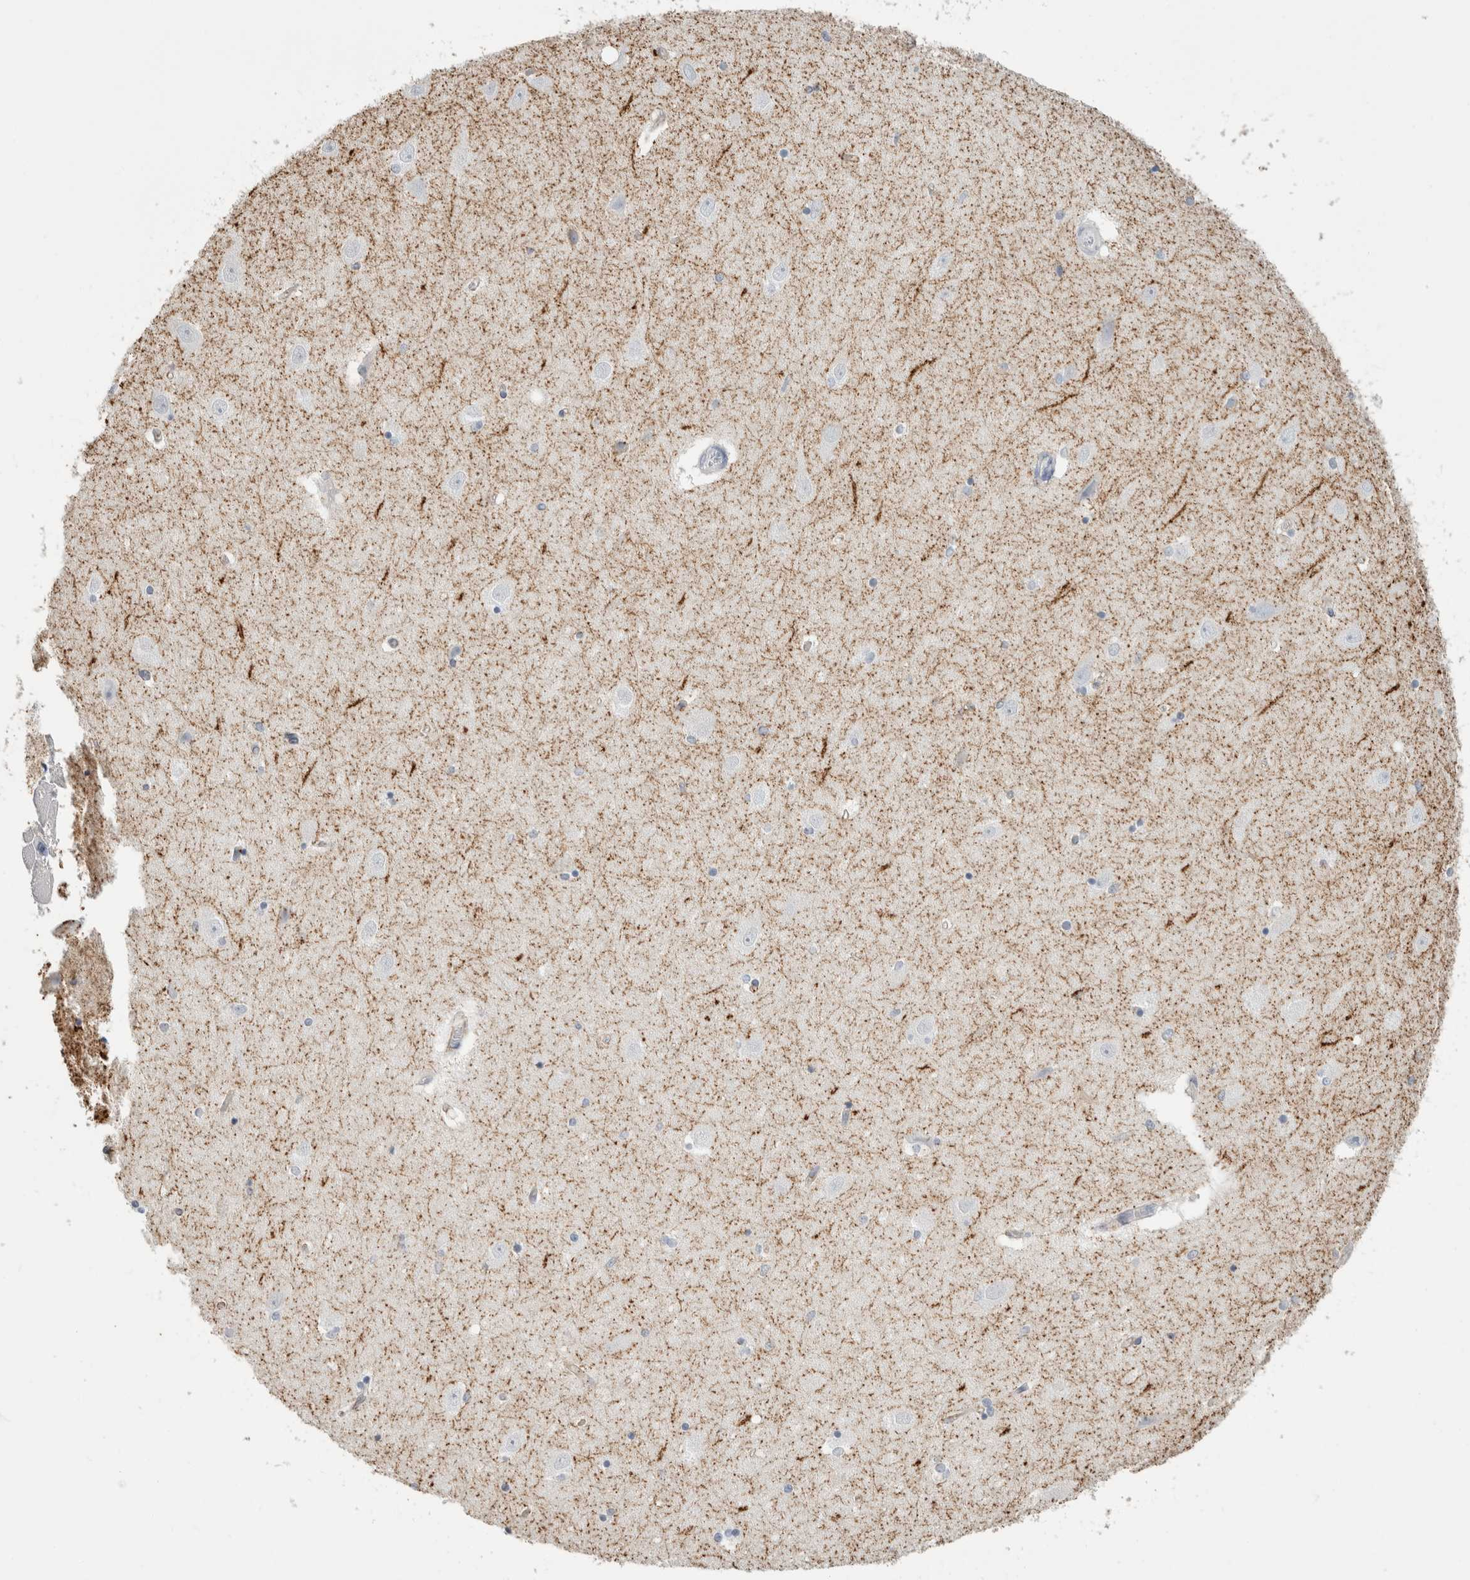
{"staining": {"intensity": "negative", "quantity": "none", "location": "none"}, "tissue": "hippocampus", "cell_type": "Glial cells", "image_type": "normal", "snomed": [{"axis": "morphology", "description": "Normal tissue, NOS"}, {"axis": "topography", "description": "Hippocampus"}], "caption": "IHC of benign human hippocampus reveals no expression in glial cells.", "gene": "SLC6A1", "patient": {"sex": "female", "age": 54}}